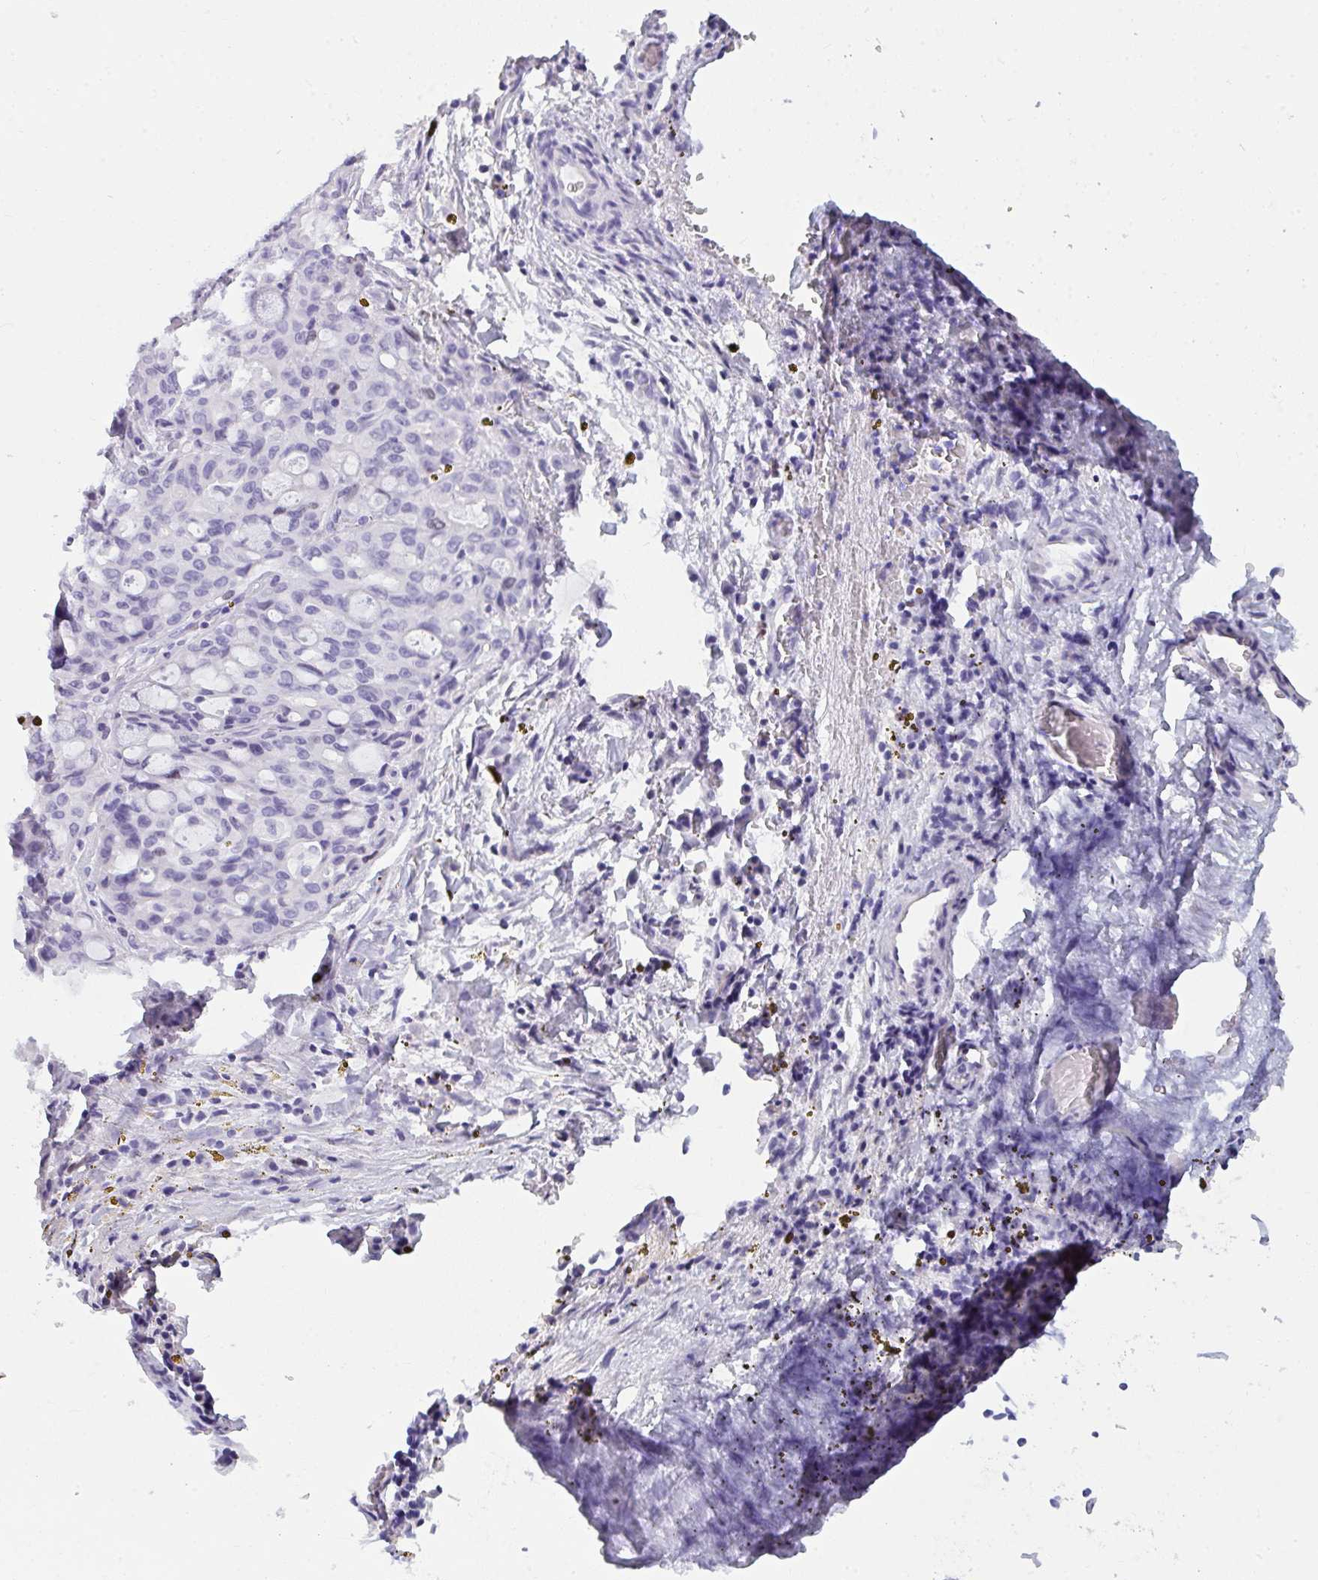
{"staining": {"intensity": "negative", "quantity": "none", "location": "none"}, "tissue": "lung cancer", "cell_type": "Tumor cells", "image_type": "cancer", "snomed": [{"axis": "morphology", "description": "Adenocarcinoma, NOS"}, {"axis": "topography", "description": "Lung"}], "caption": "Immunohistochemistry (IHC) of lung cancer (adenocarcinoma) reveals no positivity in tumor cells.", "gene": "SUZ12", "patient": {"sex": "female", "age": 44}}